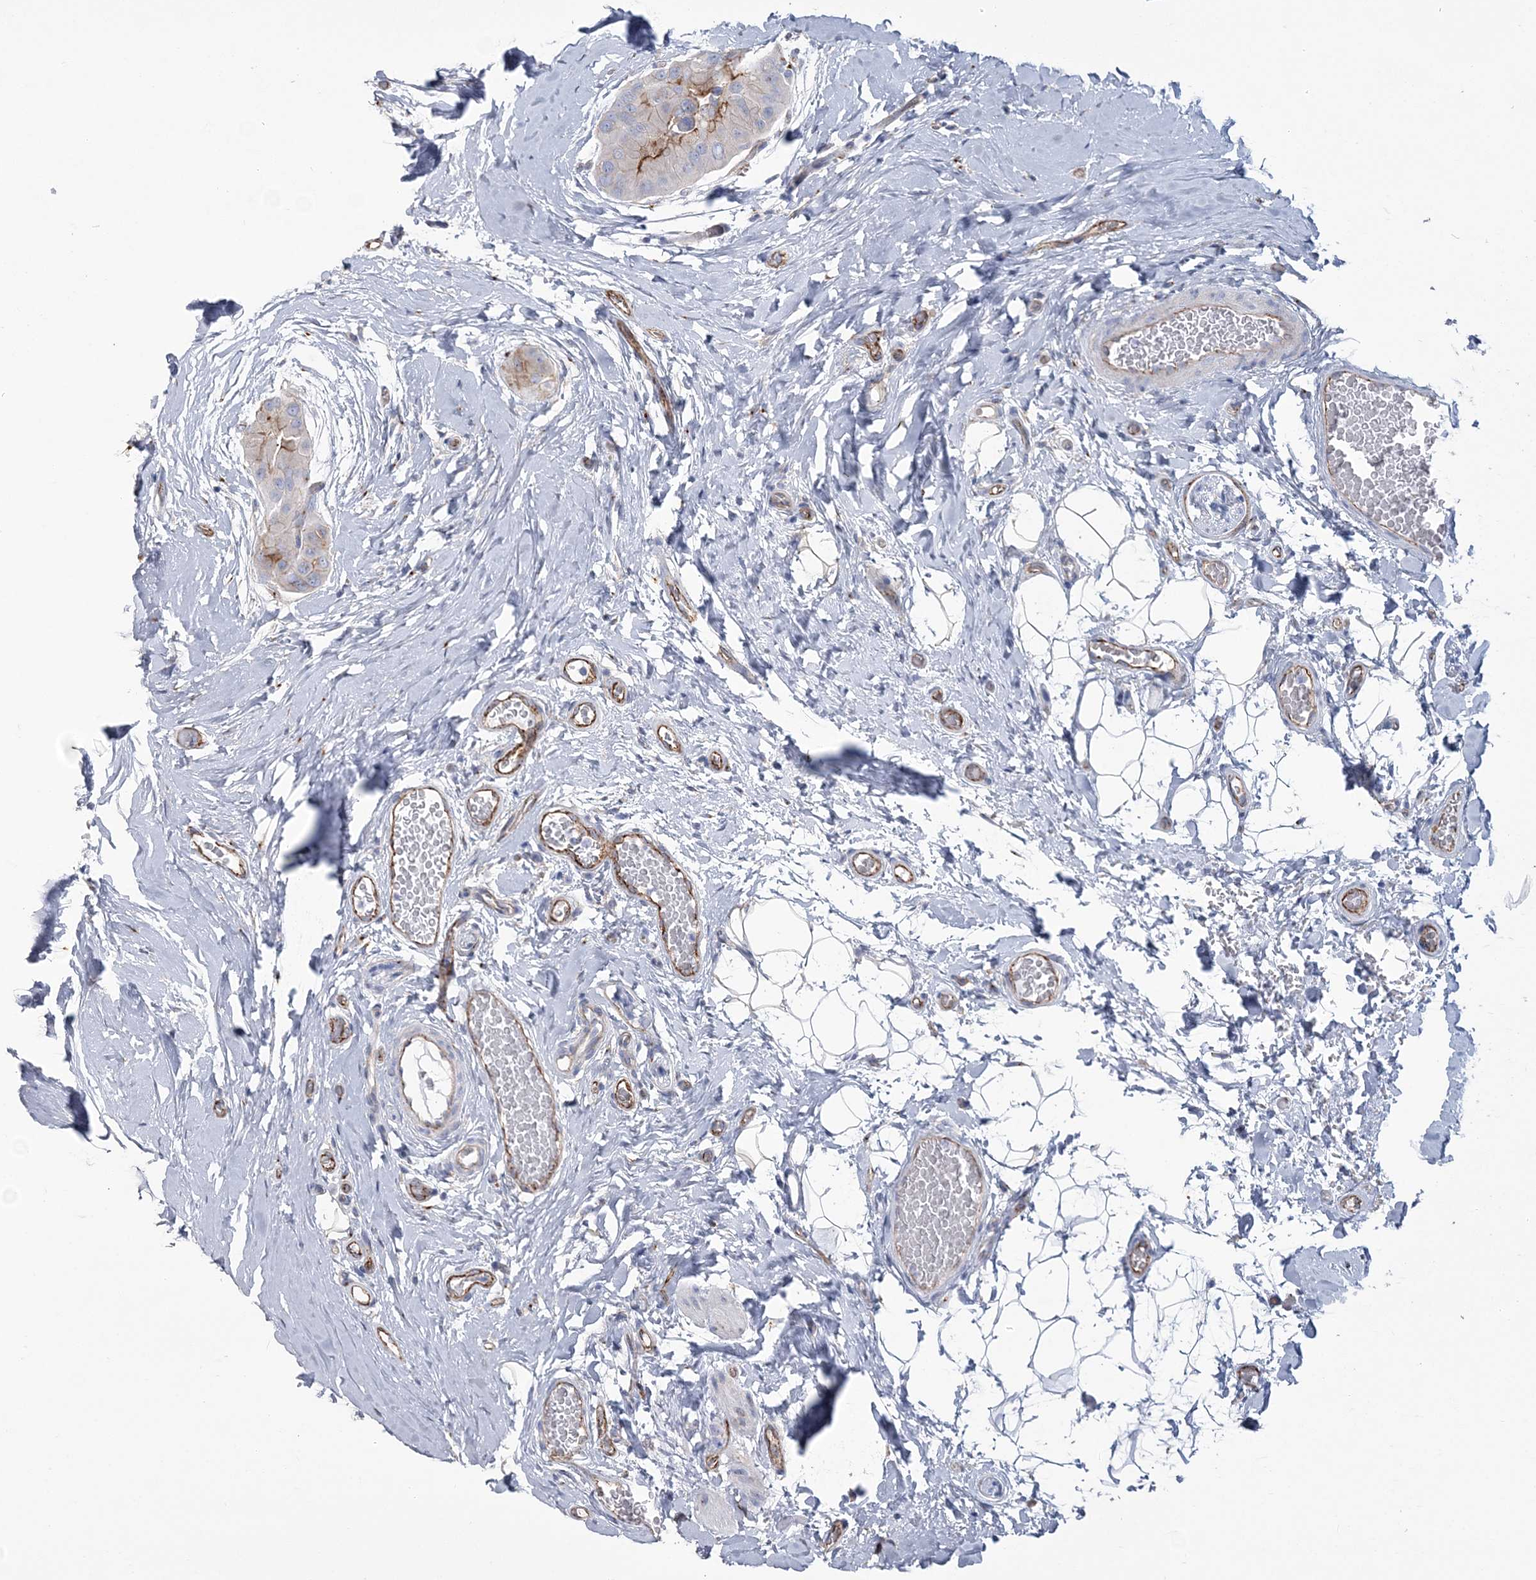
{"staining": {"intensity": "moderate", "quantity": "<25%", "location": "cytoplasmic/membranous"}, "tissue": "thyroid cancer", "cell_type": "Tumor cells", "image_type": "cancer", "snomed": [{"axis": "morphology", "description": "Papillary adenocarcinoma, NOS"}, {"axis": "topography", "description": "Thyroid gland"}], "caption": "Brown immunohistochemical staining in human thyroid cancer (papillary adenocarcinoma) reveals moderate cytoplasmic/membranous positivity in approximately <25% of tumor cells.", "gene": "RAB11FIP5", "patient": {"sex": "male", "age": 33}}